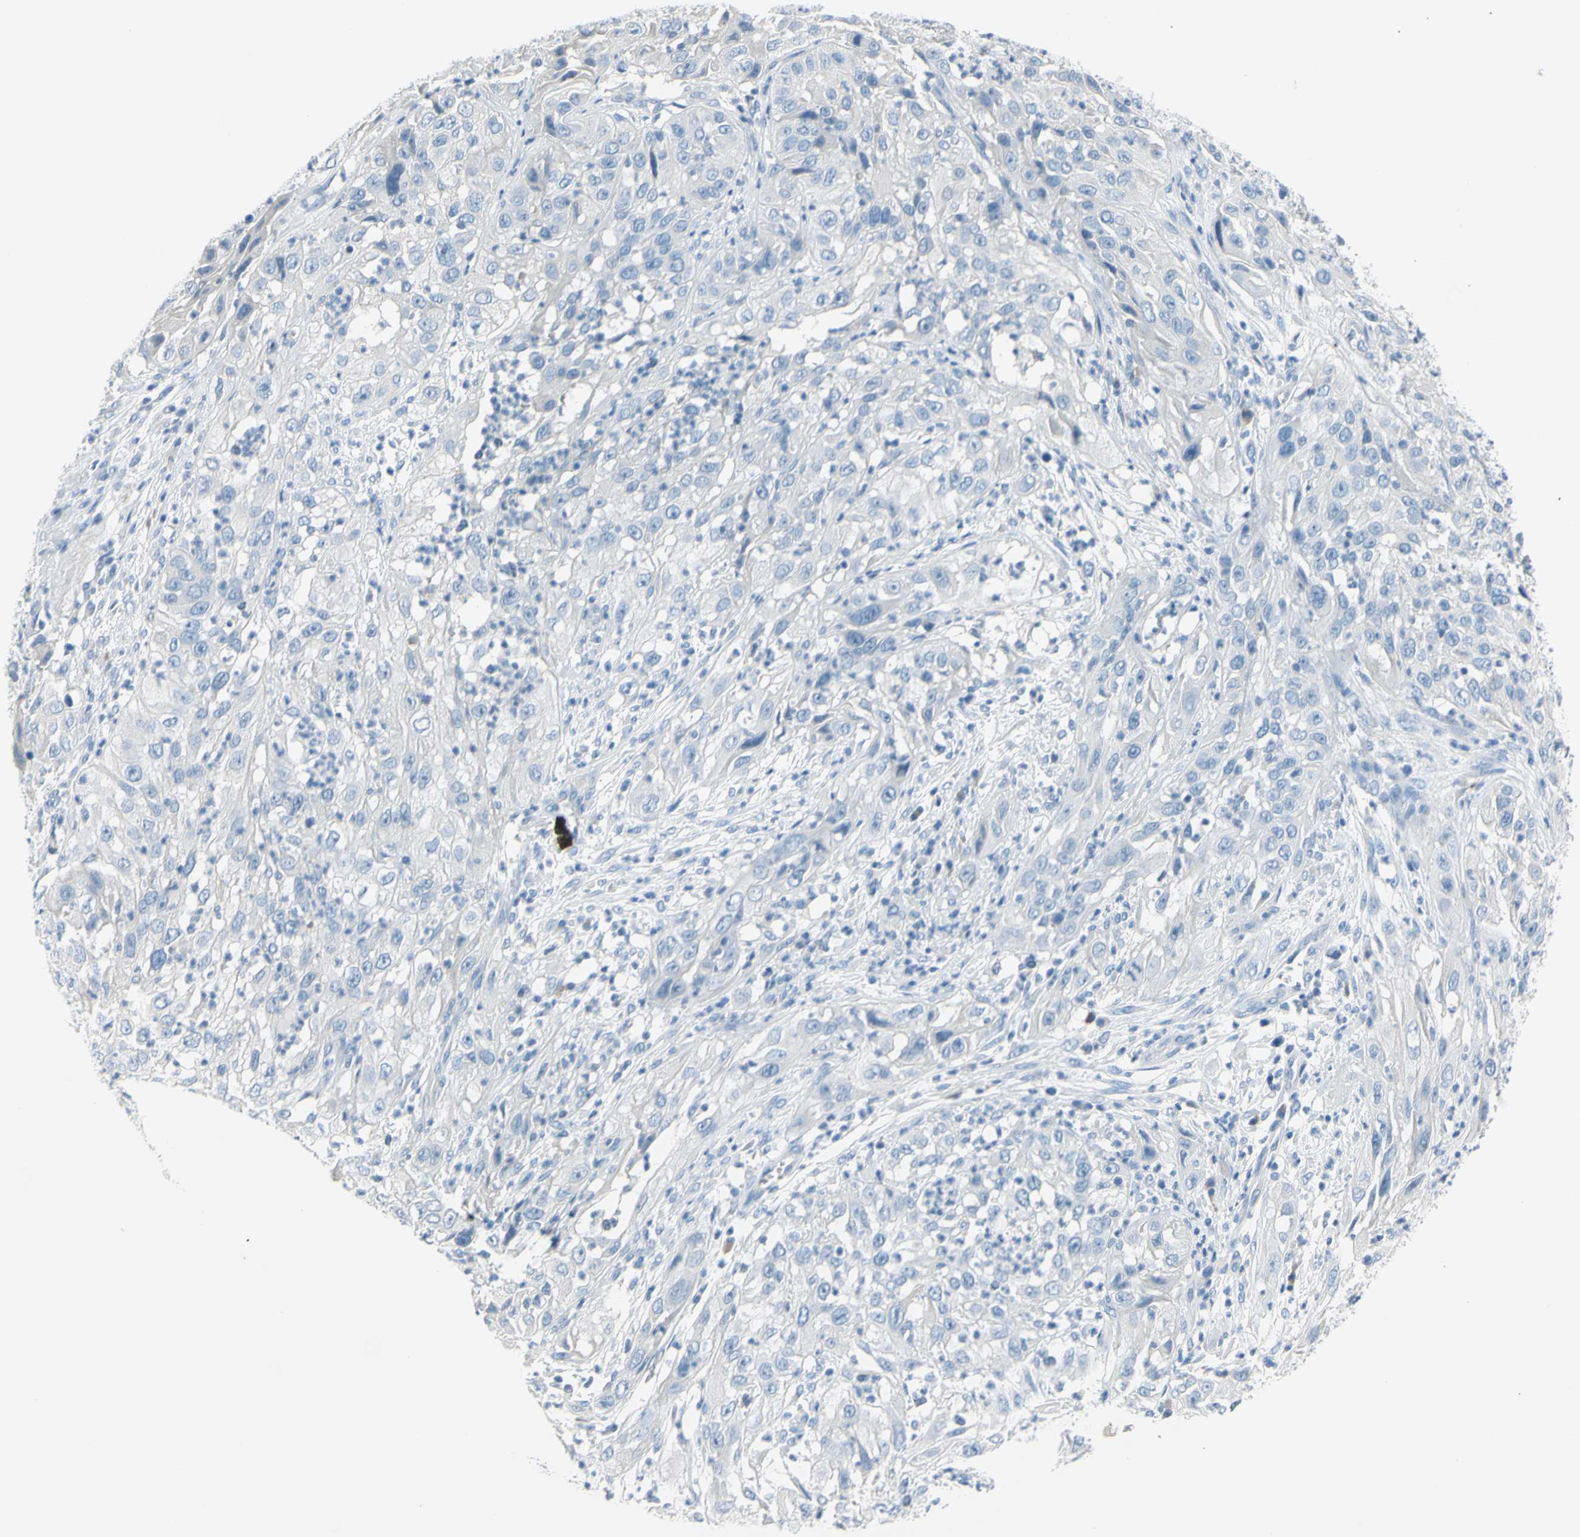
{"staining": {"intensity": "negative", "quantity": "none", "location": "none"}, "tissue": "cervical cancer", "cell_type": "Tumor cells", "image_type": "cancer", "snomed": [{"axis": "morphology", "description": "Squamous cell carcinoma, NOS"}, {"axis": "topography", "description": "Cervix"}], "caption": "IHC micrograph of neoplastic tissue: human cervical cancer (squamous cell carcinoma) stained with DAB (3,3'-diaminobenzidine) shows no significant protein positivity in tumor cells. (Stains: DAB immunohistochemistry with hematoxylin counter stain, Microscopy: brightfield microscopy at high magnification).", "gene": "DCT", "patient": {"sex": "female", "age": 32}}